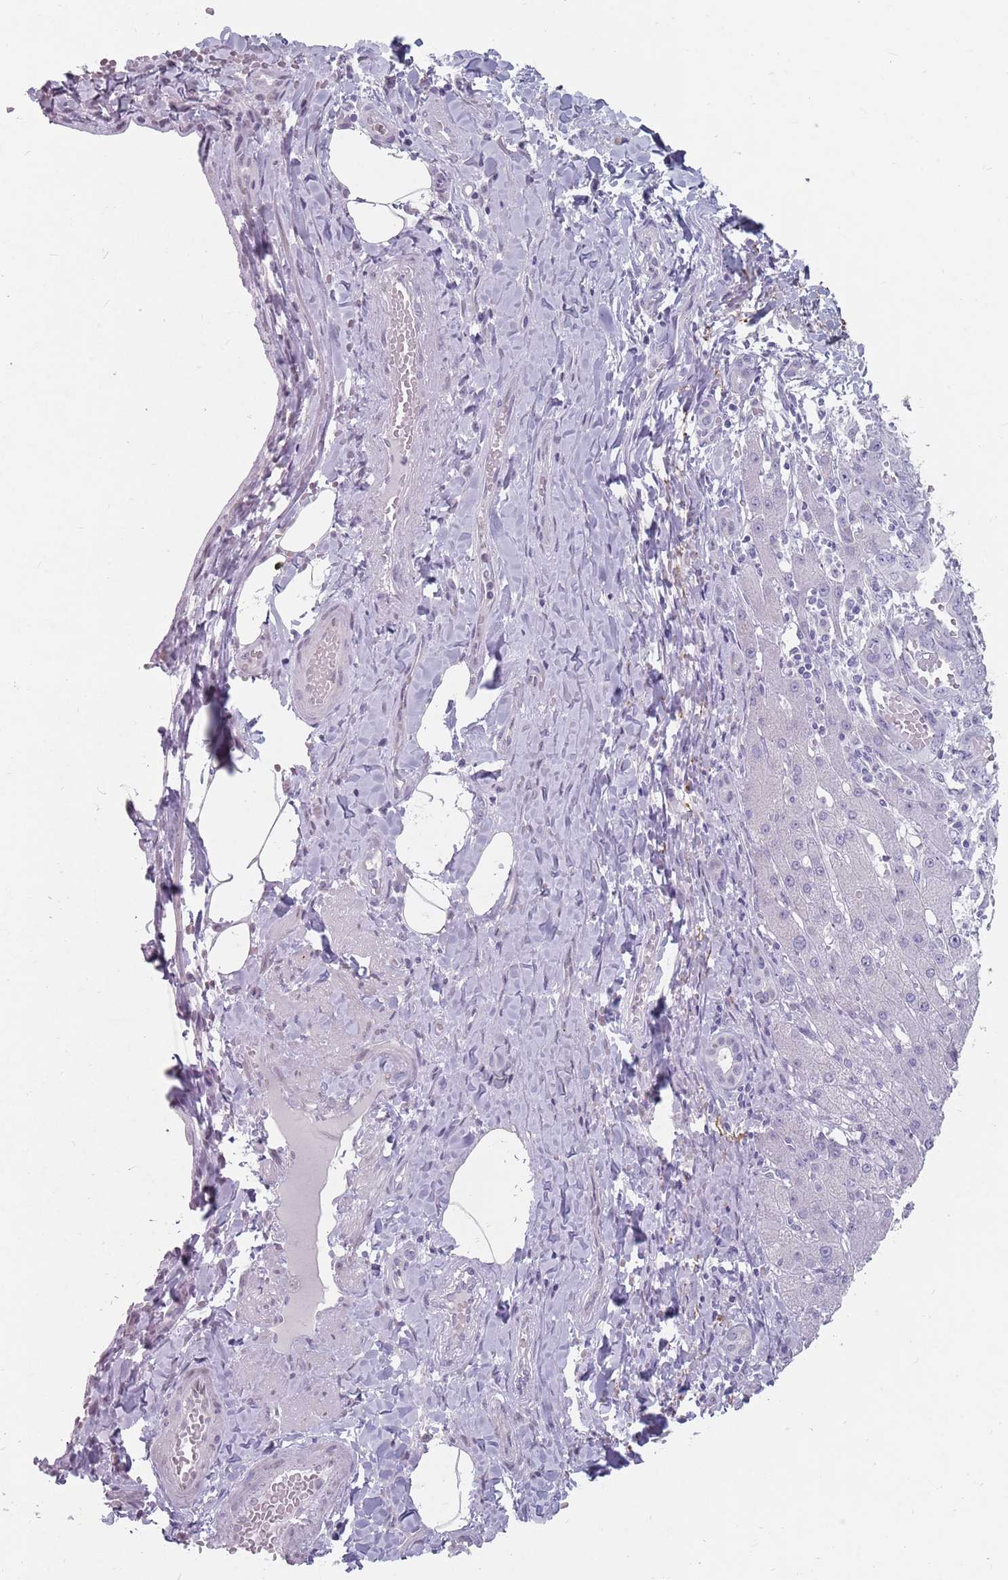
{"staining": {"intensity": "negative", "quantity": "none", "location": "none"}, "tissue": "liver cancer", "cell_type": "Tumor cells", "image_type": "cancer", "snomed": [{"axis": "morphology", "description": "Cholangiocarcinoma"}, {"axis": "topography", "description": "Liver"}], "caption": "An immunohistochemistry micrograph of liver cholangiocarcinoma is shown. There is no staining in tumor cells of liver cholangiocarcinoma.", "gene": "DDX4", "patient": {"sex": "male", "age": 59}}